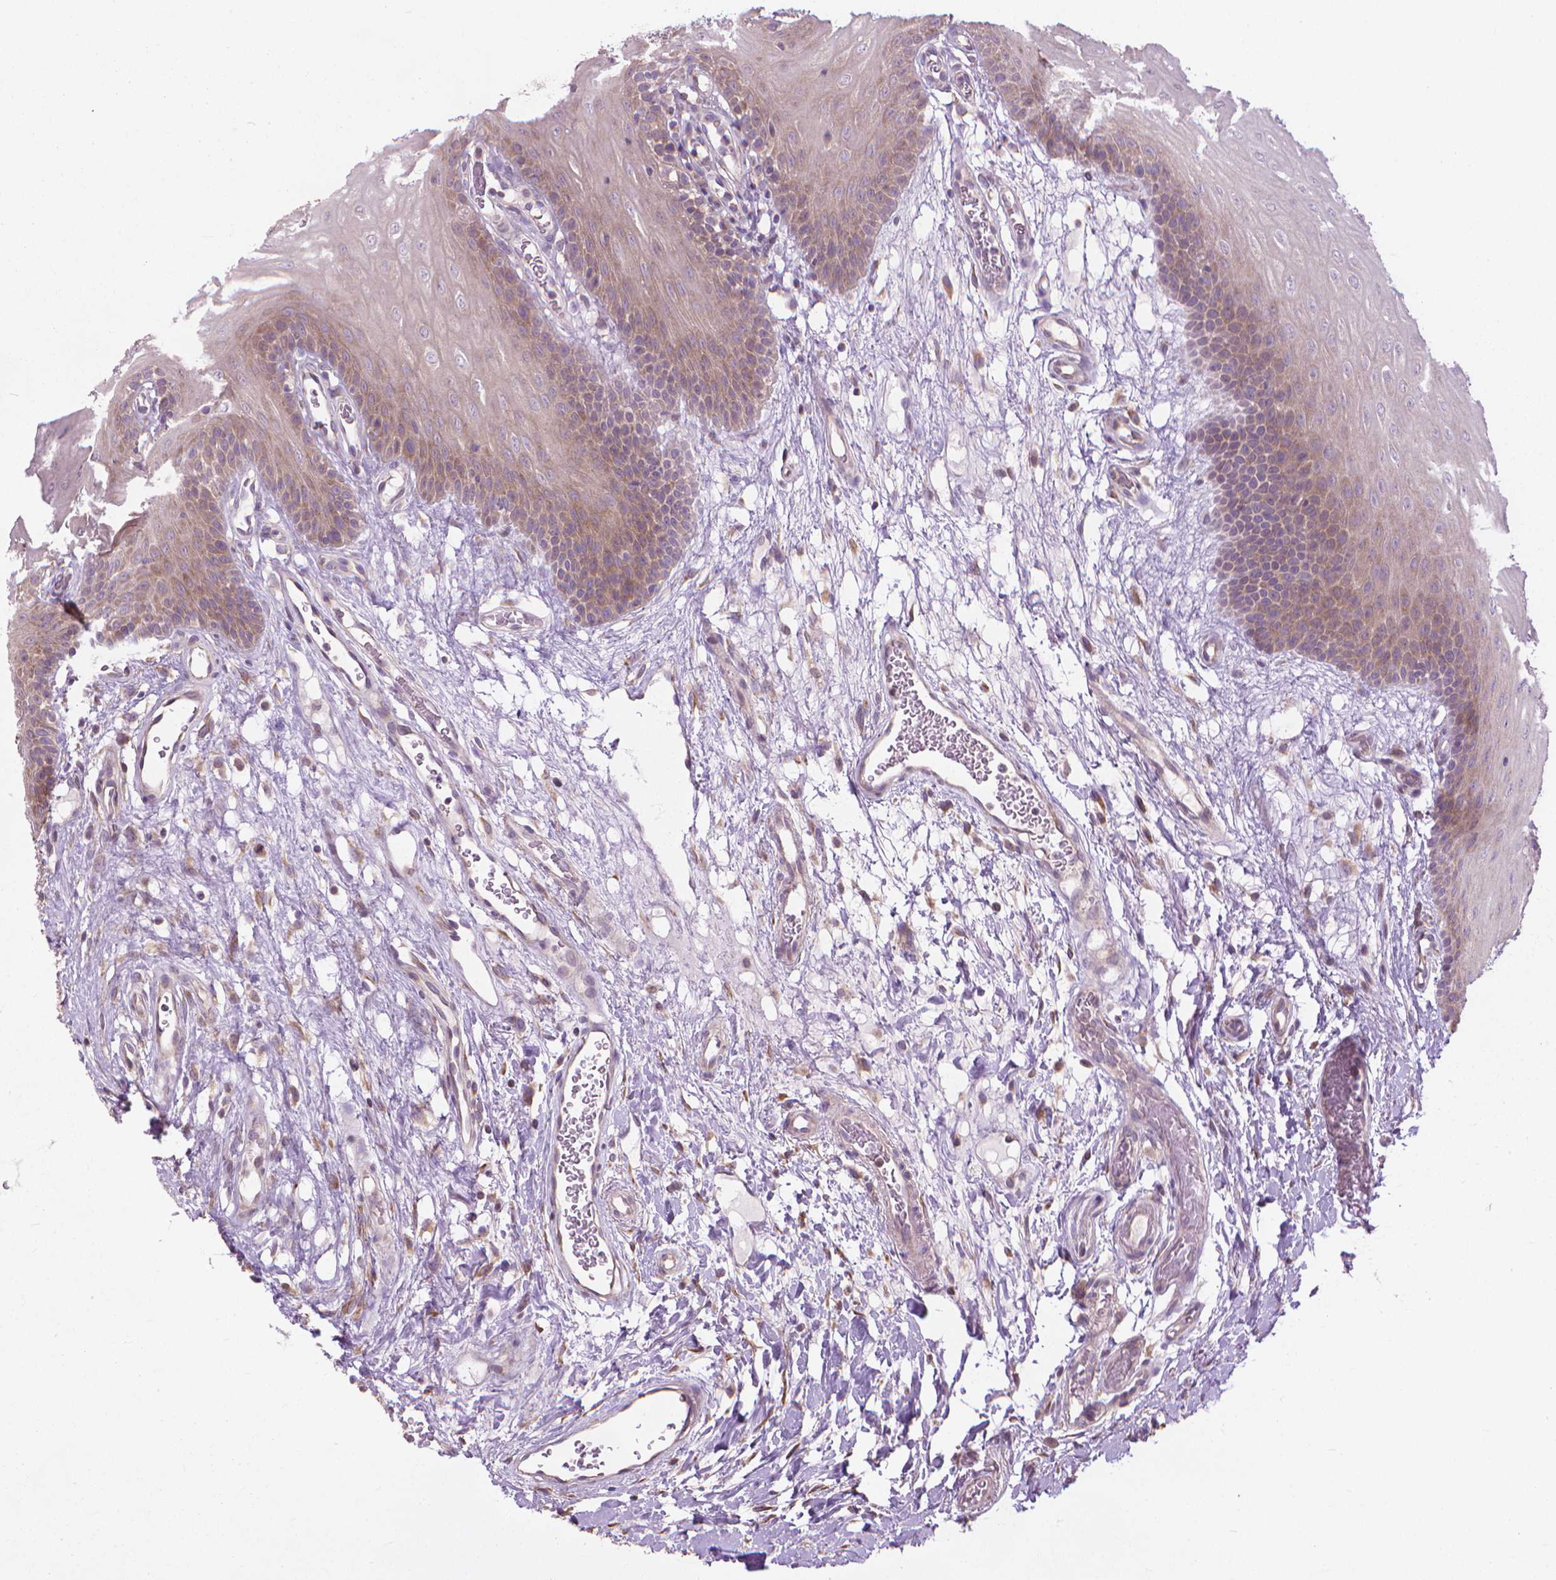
{"staining": {"intensity": "moderate", "quantity": "25%-75%", "location": "cytoplasmic/membranous"}, "tissue": "oral mucosa", "cell_type": "Squamous epithelial cells", "image_type": "normal", "snomed": [{"axis": "morphology", "description": "Normal tissue, NOS"}, {"axis": "morphology", "description": "Squamous cell carcinoma, NOS"}, {"axis": "topography", "description": "Oral tissue"}, {"axis": "topography", "description": "Head-Neck"}], "caption": "About 25%-75% of squamous epithelial cells in benign oral mucosa exhibit moderate cytoplasmic/membranous protein positivity as visualized by brown immunohistochemical staining.", "gene": "NUDT1", "patient": {"sex": "male", "age": 78}}